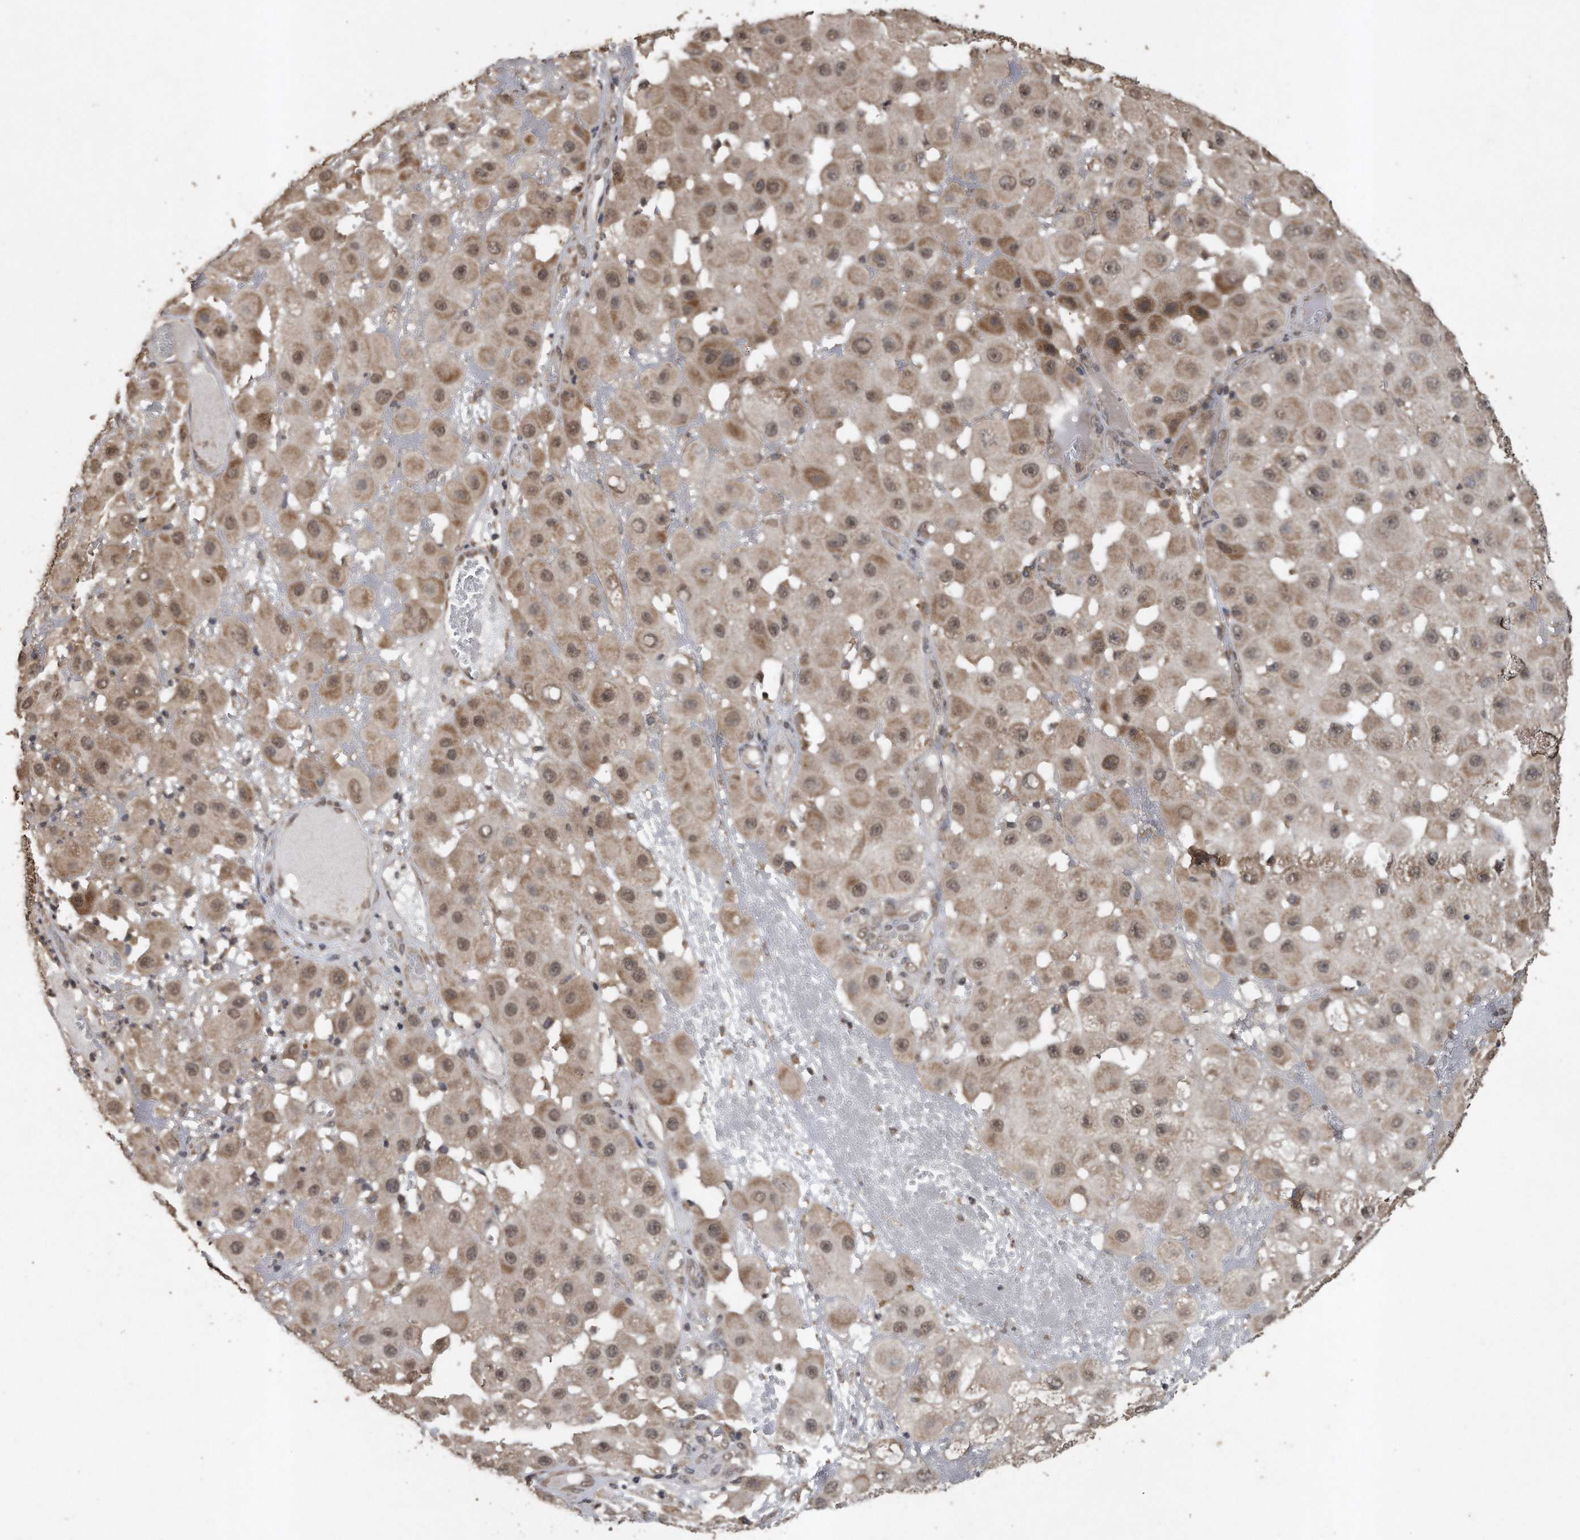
{"staining": {"intensity": "weak", "quantity": ">75%", "location": "cytoplasmic/membranous,nuclear"}, "tissue": "melanoma", "cell_type": "Tumor cells", "image_type": "cancer", "snomed": [{"axis": "morphology", "description": "Malignant melanoma, NOS"}, {"axis": "topography", "description": "Skin"}], "caption": "Tumor cells exhibit low levels of weak cytoplasmic/membranous and nuclear expression in about >75% of cells in malignant melanoma.", "gene": "CRYZL1", "patient": {"sex": "female", "age": 81}}